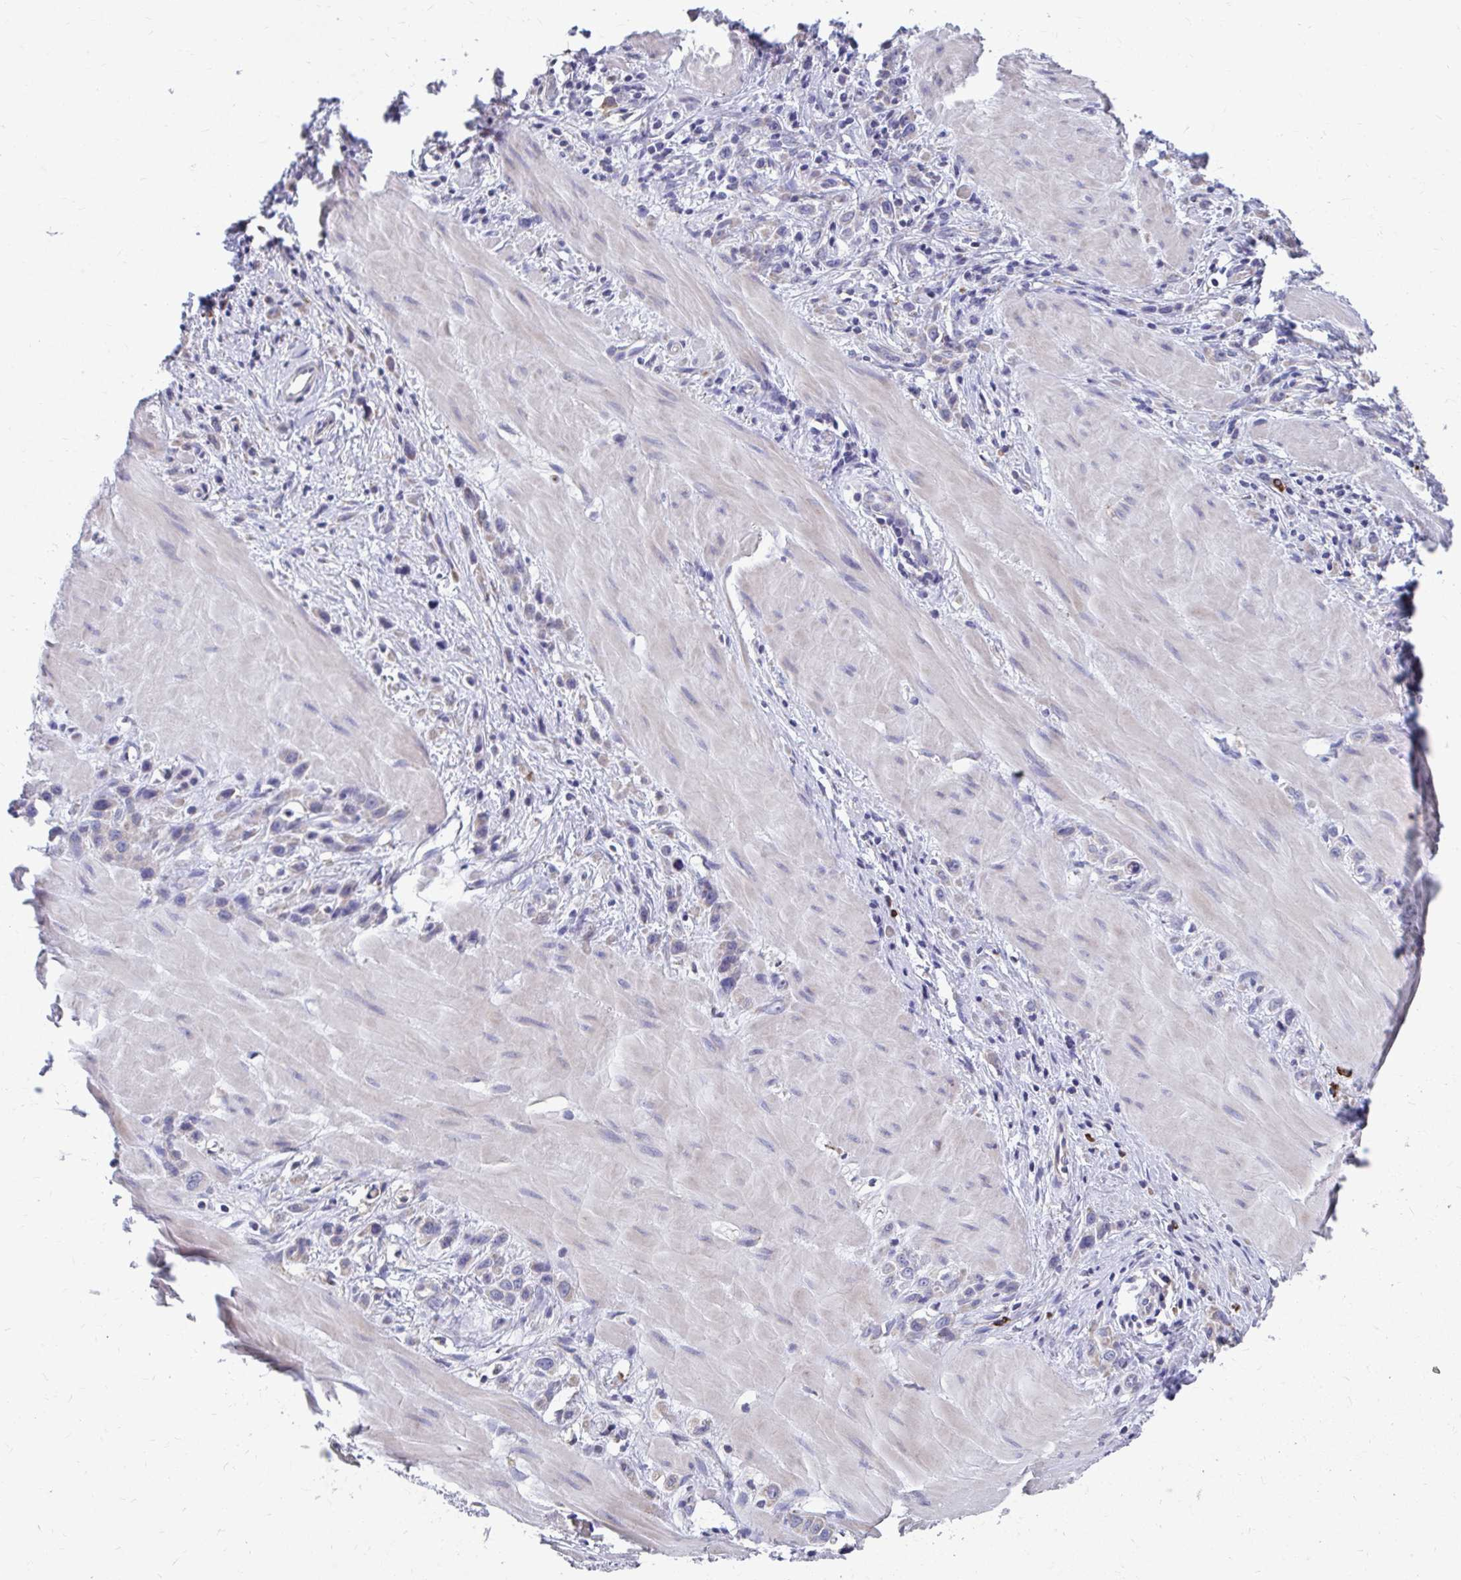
{"staining": {"intensity": "negative", "quantity": "none", "location": "none"}, "tissue": "stomach cancer", "cell_type": "Tumor cells", "image_type": "cancer", "snomed": [{"axis": "morphology", "description": "Adenocarcinoma, NOS"}, {"axis": "topography", "description": "Stomach"}], "caption": "The histopathology image shows no staining of tumor cells in stomach adenocarcinoma.", "gene": "FKBP2", "patient": {"sex": "male", "age": 47}}